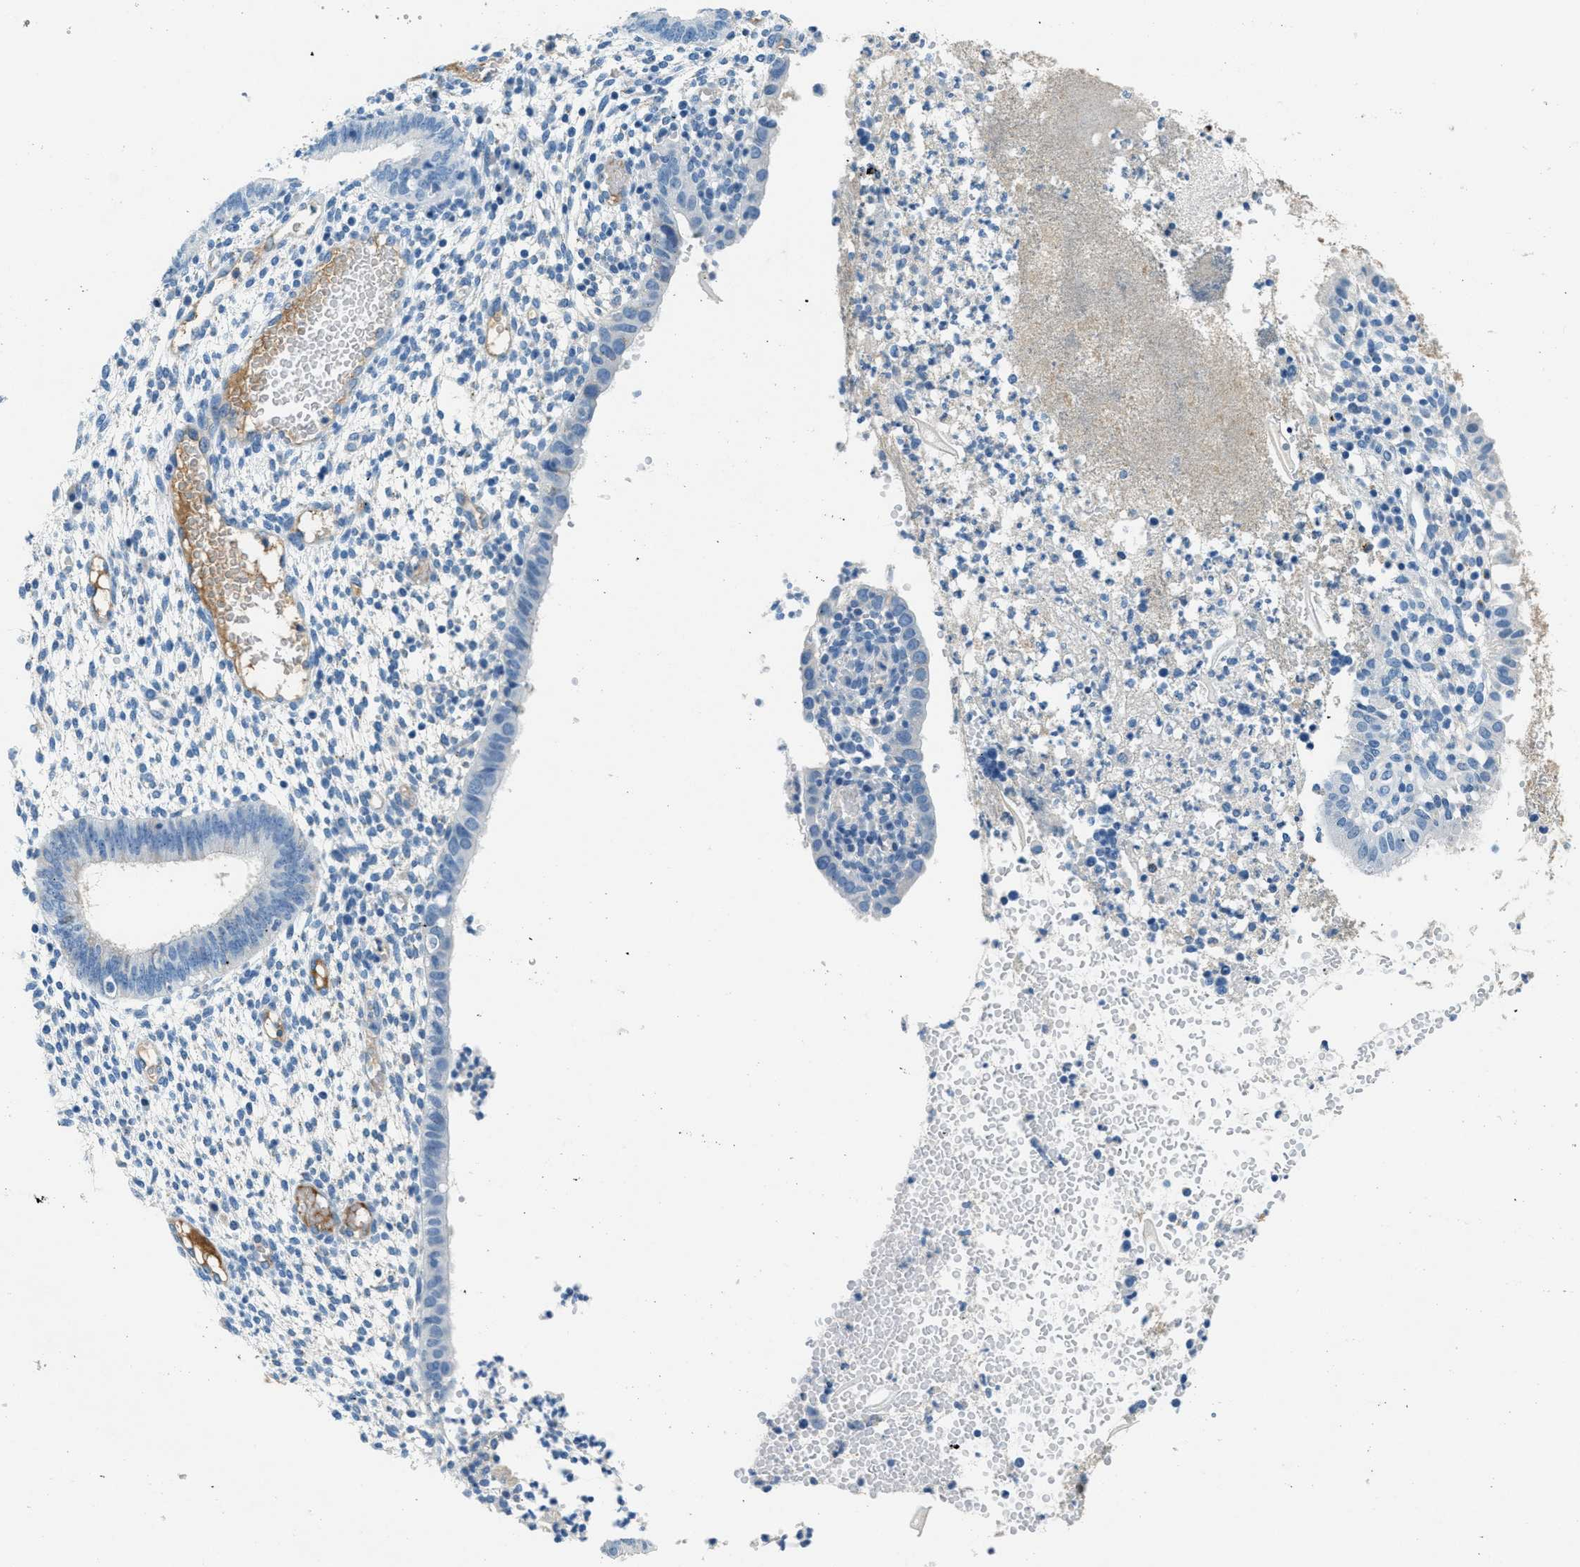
{"staining": {"intensity": "negative", "quantity": "none", "location": "none"}, "tissue": "endometrium", "cell_type": "Cells in endometrial stroma", "image_type": "normal", "snomed": [{"axis": "morphology", "description": "Normal tissue, NOS"}, {"axis": "topography", "description": "Endometrium"}], "caption": "A micrograph of human endometrium is negative for staining in cells in endometrial stroma.", "gene": "A2M", "patient": {"sex": "female", "age": 35}}